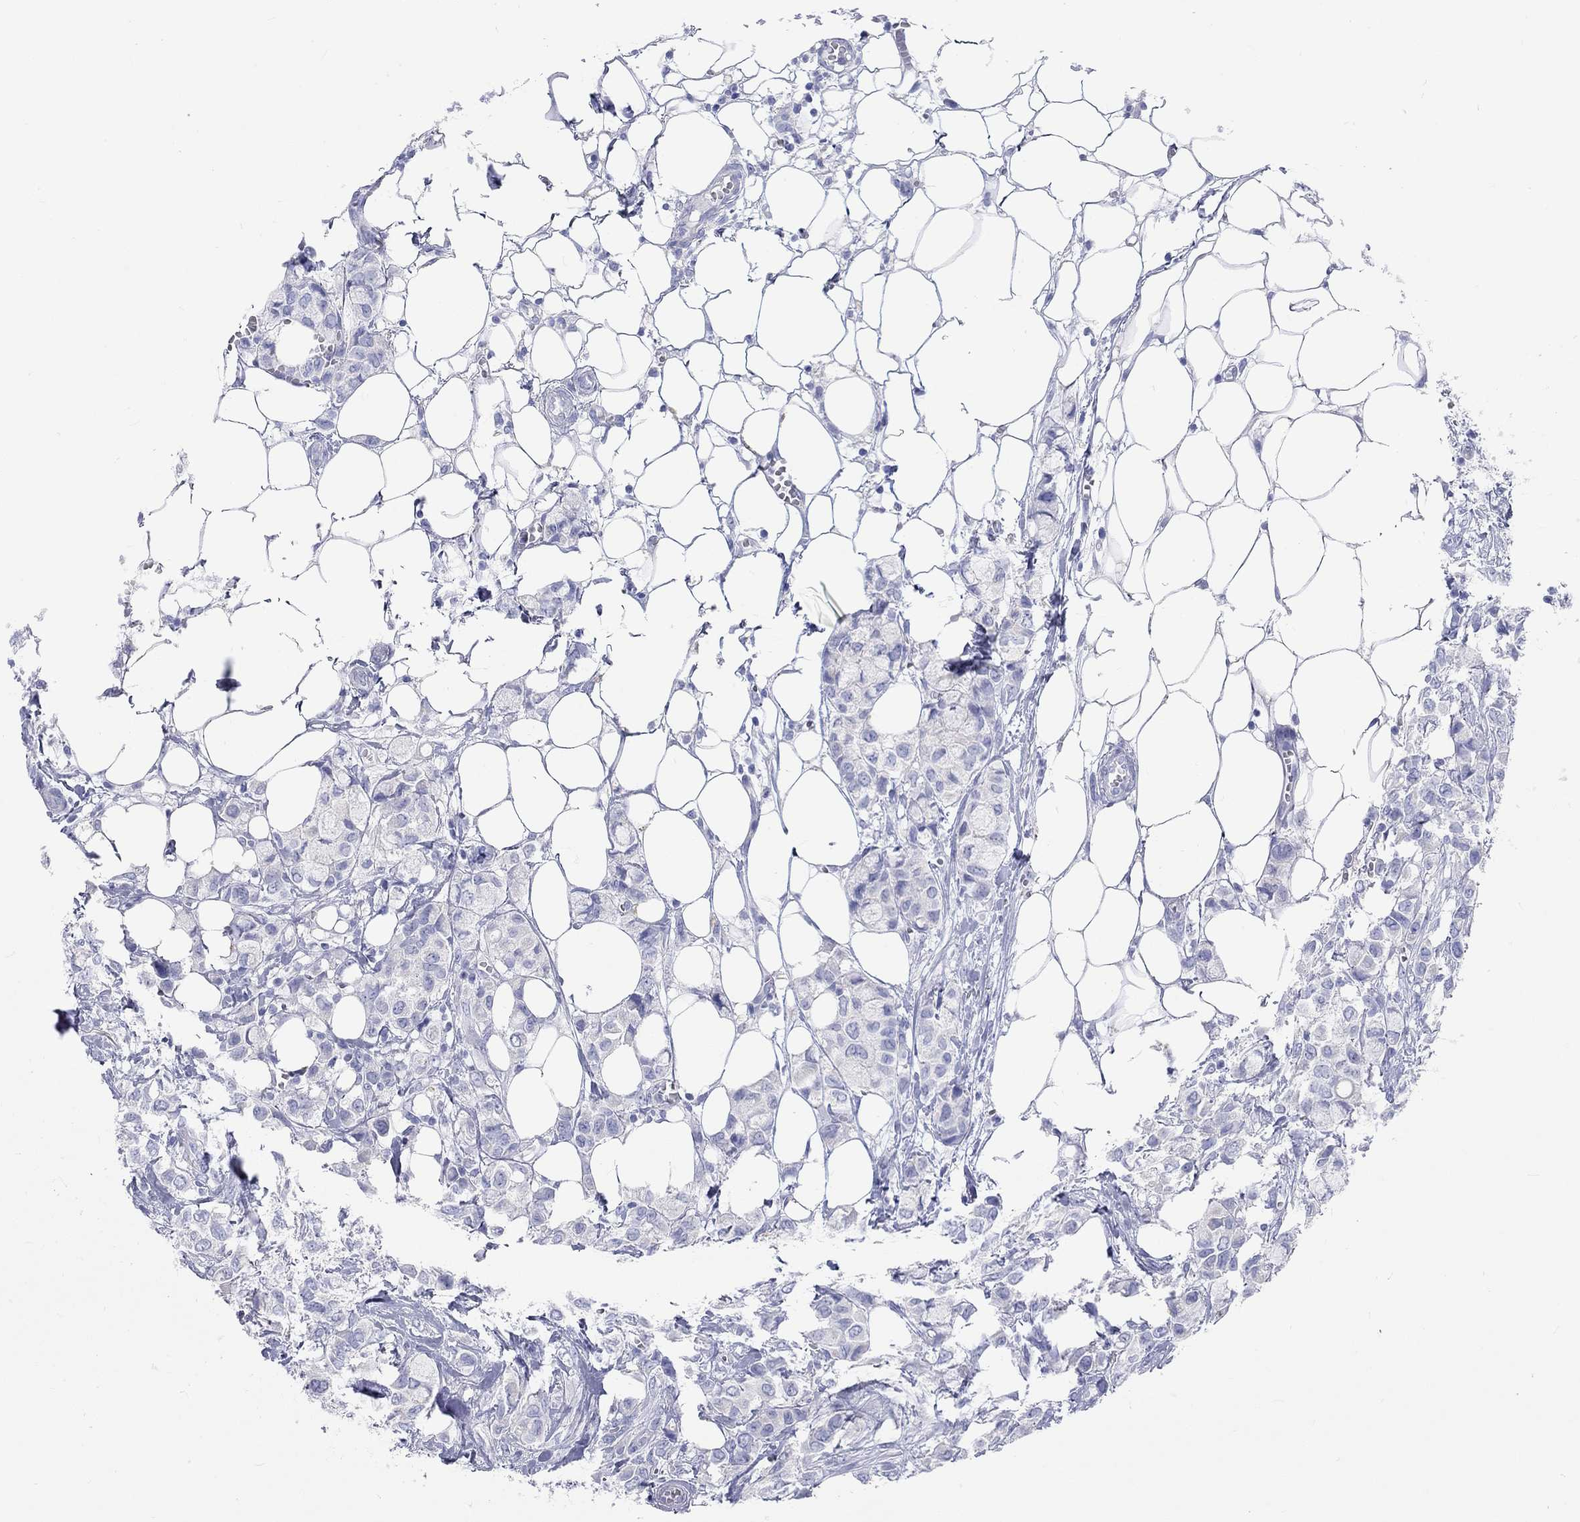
{"staining": {"intensity": "negative", "quantity": "none", "location": "none"}, "tissue": "breast cancer", "cell_type": "Tumor cells", "image_type": "cancer", "snomed": [{"axis": "morphology", "description": "Duct carcinoma"}, {"axis": "topography", "description": "Breast"}], "caption": "A high-resolution micrograph shows immunohistochemistry staining of intraductal carcinoma (breast), which displays no significant staining in tumor cells.", "gene": "SPATA9", "patient": {"sex": "female", "age": 85}}